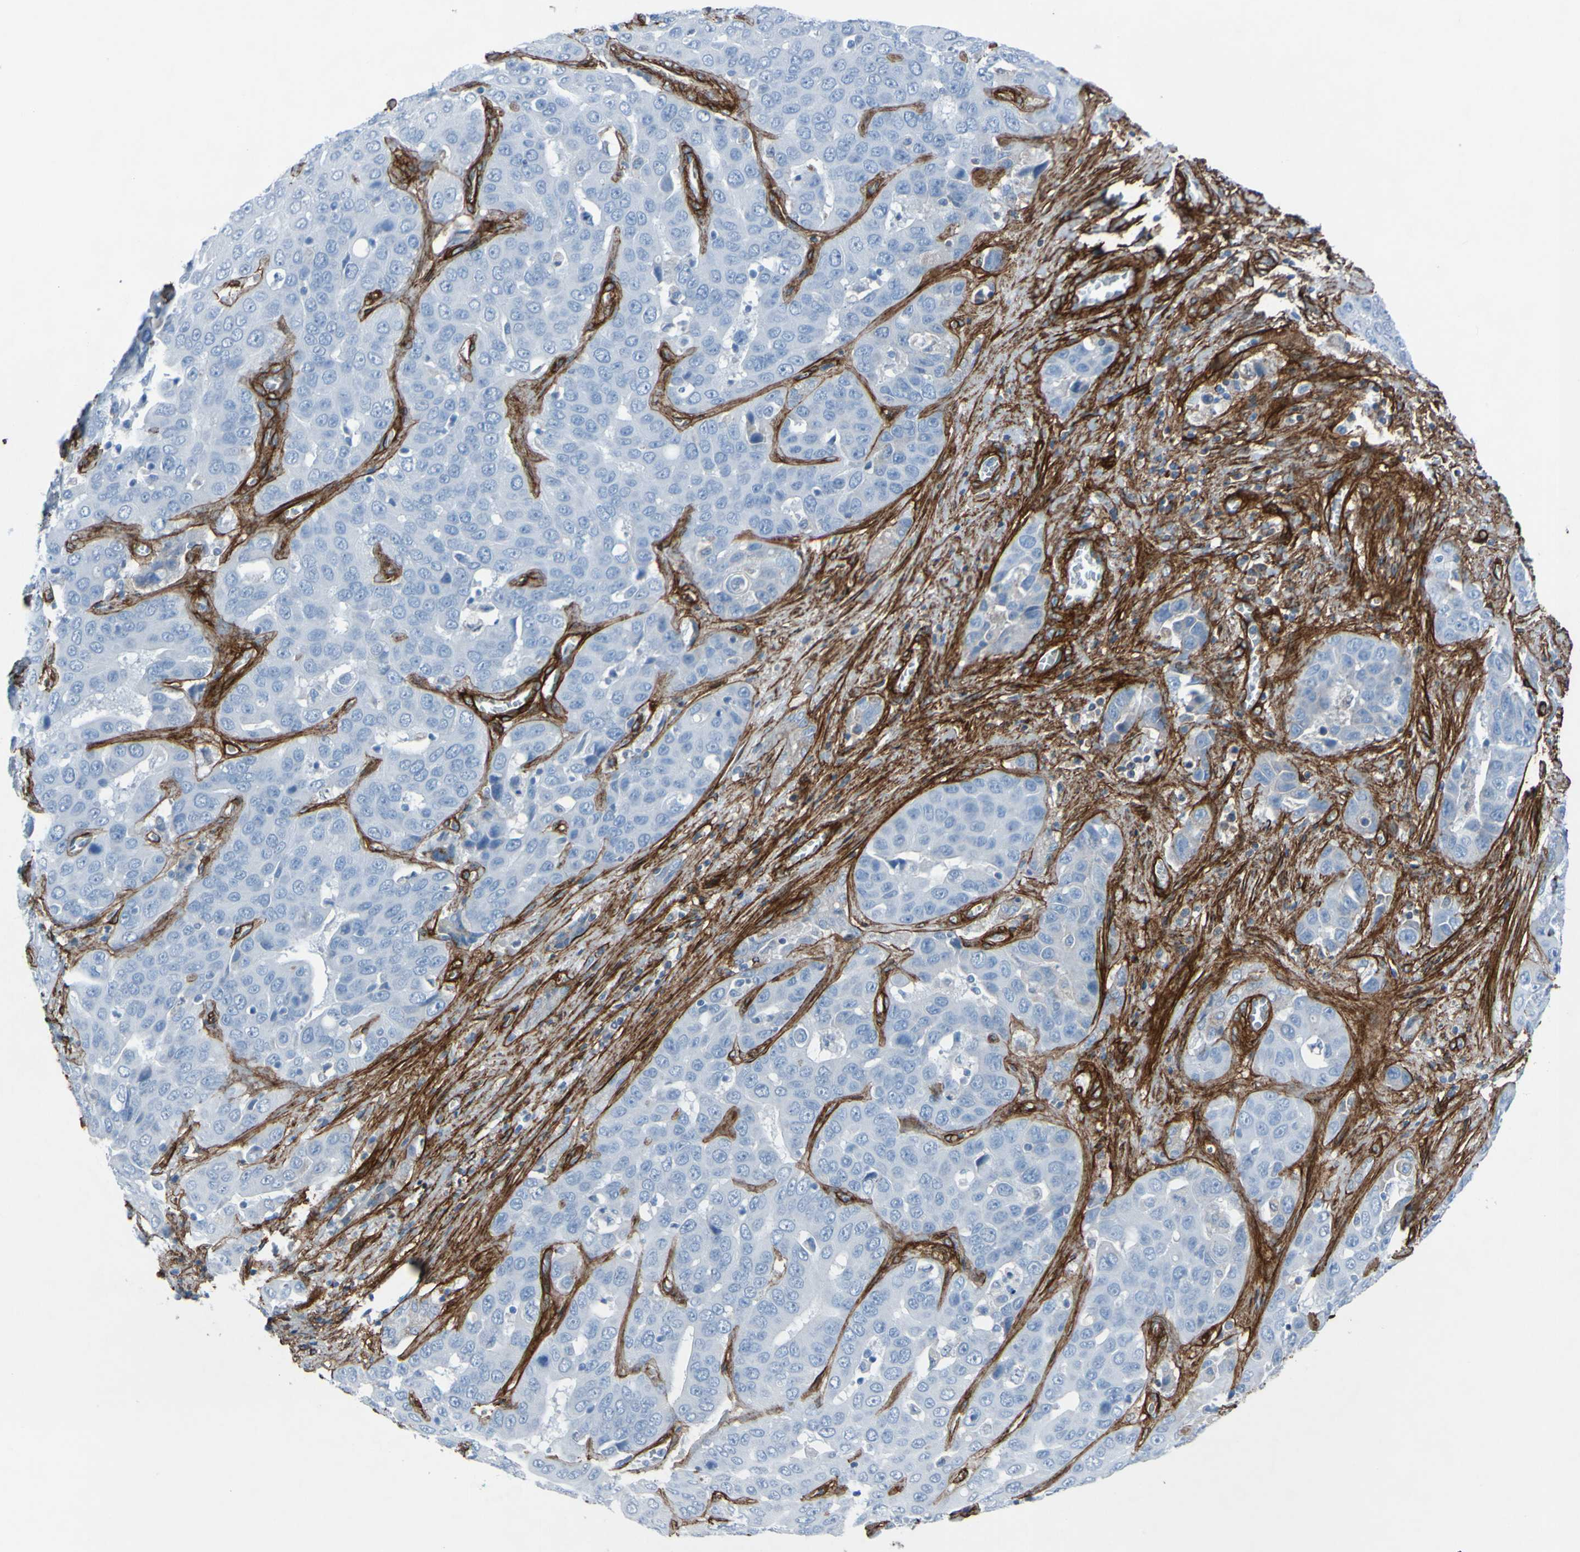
{"staining": {"intensity": "negative", "quantity": "none", "location": "none"}, "tissue": "liver cancer", "cell_type": "Tumor cells", "image_type": "cancer", "snomed": [{"axis": "morphology", "description": "Cholangiocarcinoma"}, {"axis": "topography", "description": "Liver"}], "caption": "Tumor cells are negative for brown protein staining in liver cancer (cholangiocarcinoma).", "gene": "COL4A2", "patient": {"sex": "female", "age": 52}}